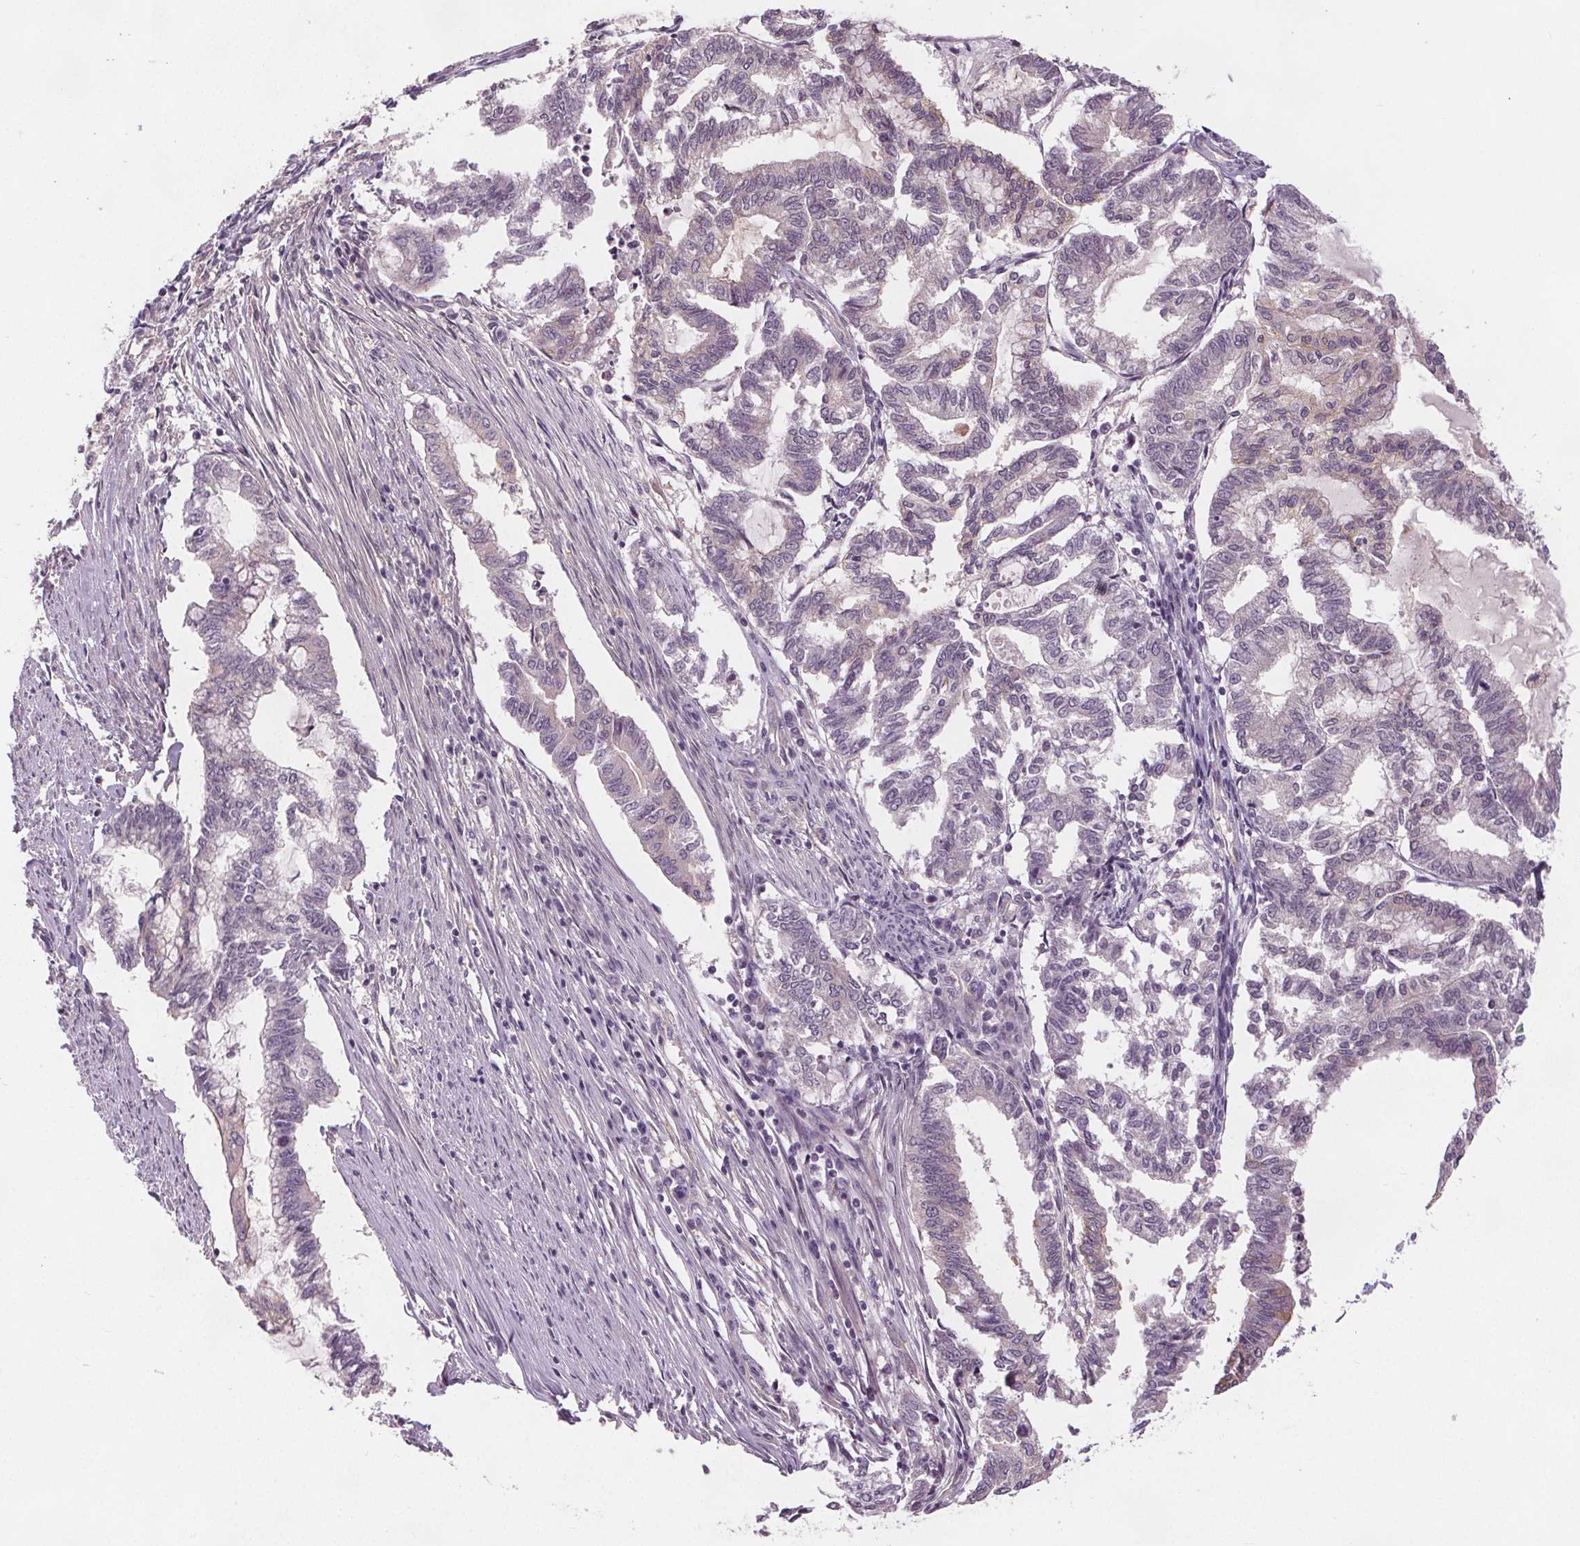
{"staining": {"intensity": "negative", "quantity": "none", "location": "none"}, "tissue": "endometrial cancer", "cell_type": "Tumor cells", "image_type": "cancer", "snomed": [{"axis": "morphology", "description": "Adenocarcinoma, NOS"}, {"axis": "topography", "description": "Endometrium"}], "caption": "A histopathology image of endometrial cancer (adenocarcinoma) stained for a protein exhibits no brown staining in tumor cells. The staining was performed using DAB (3,3'-diaminobenzidine) to visualize the protein expression in brown, while the nuclei were stained in blue with hematoxylin (Magnification: 20x).", "gene": "VNN1", "patient": {"sex": "female", "age": 79}}